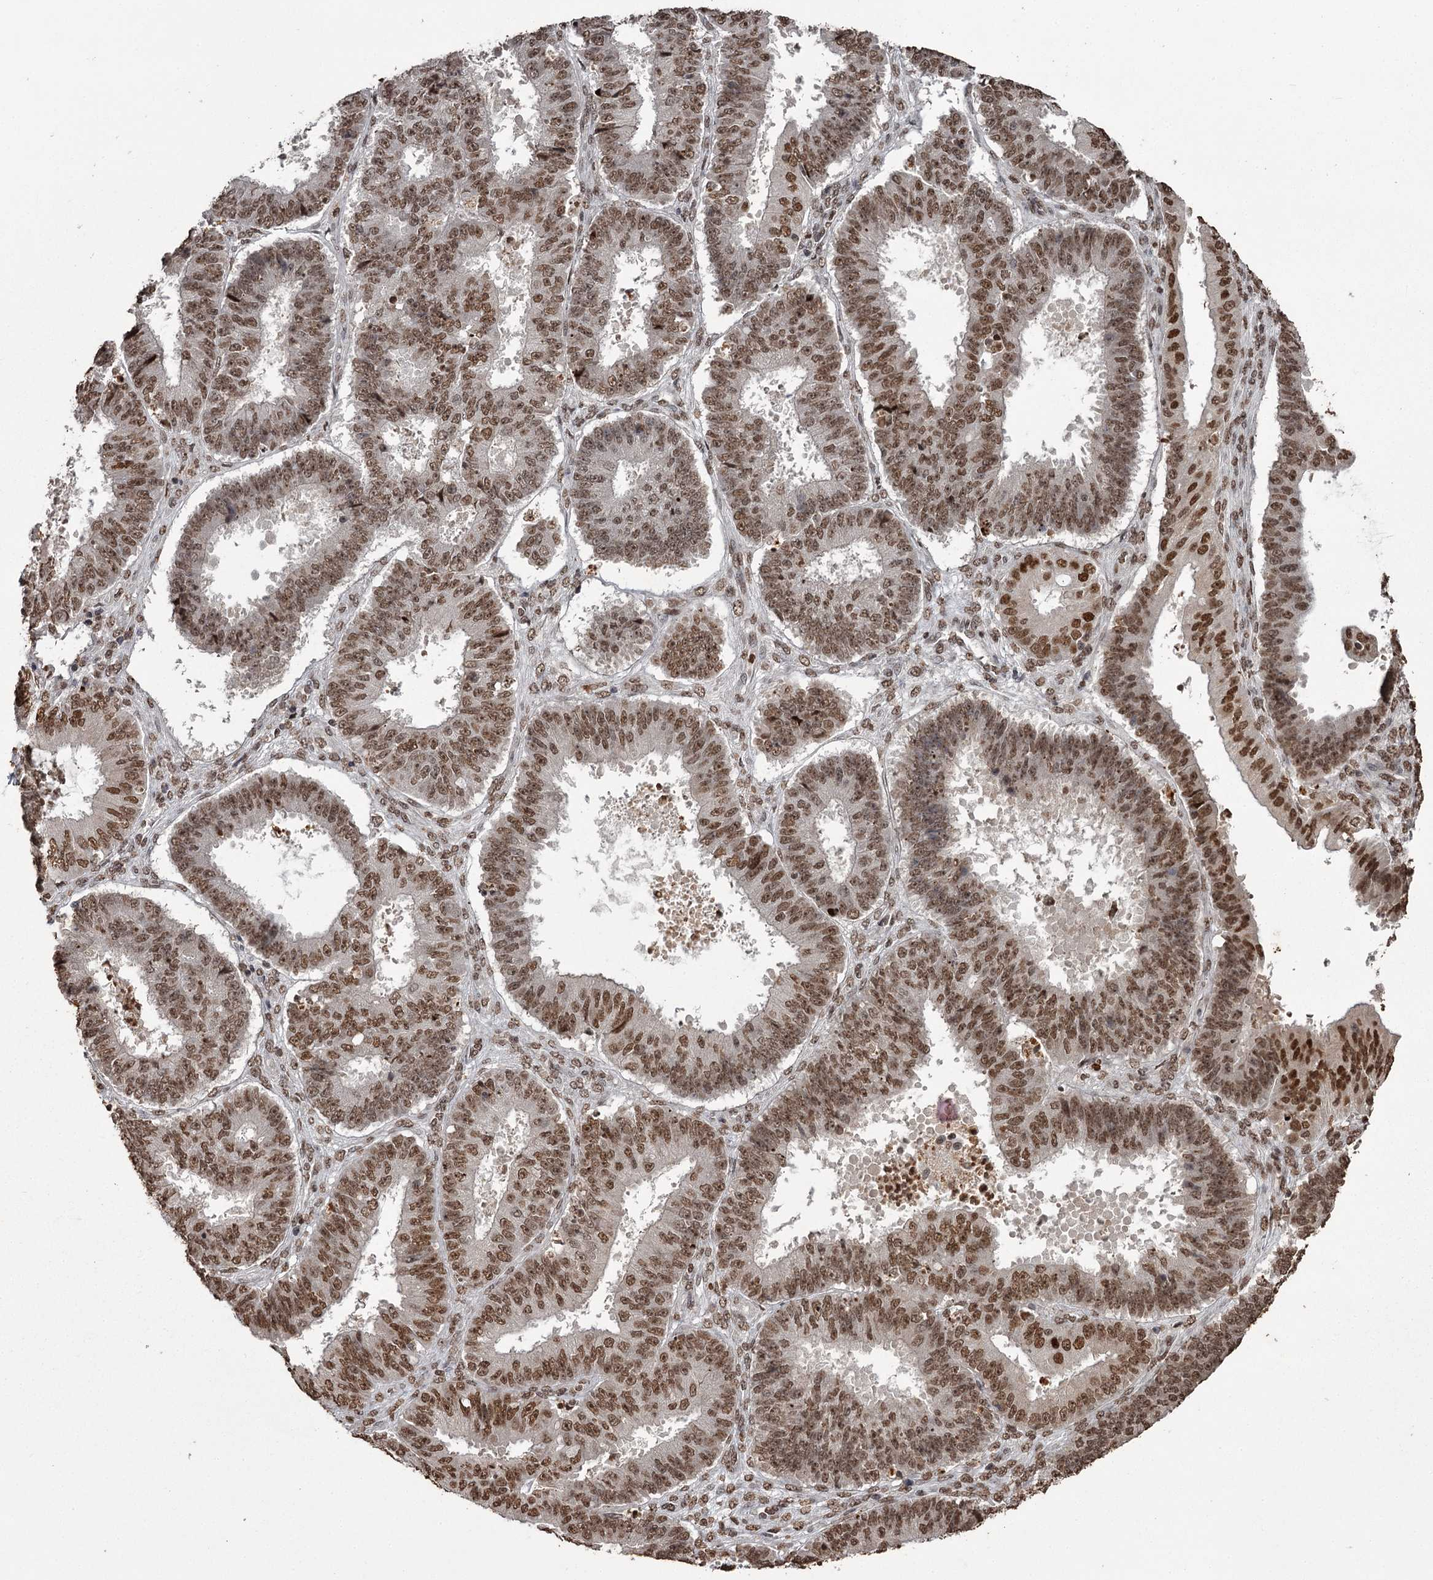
{"staining": {"intensity": "strong", "quantity": ">75%", "location": "nuclear"}, "tissue": "ovarian cancer", "cell_type": "Tumor cells", "image_type": "cancer", "snomed": [{"axis": "morphology", "description": "Carcinoma, endometroid"}, {"axis": "topography", "description": "Appendix"}, {"axis": "topography", "description": "Ovary"}], "caption": "Tumor cells show high levels of strong nuclear expression in approximately >75% of cells in human ovarian cancer (endometroid carcinoma). The protein is stained brown, and the nuclei are stained in blue (DAB IHC with brightfield microscopy, high magnification).", "gene": "THYN1", "patient": {"sex": "female", "age": 42}}